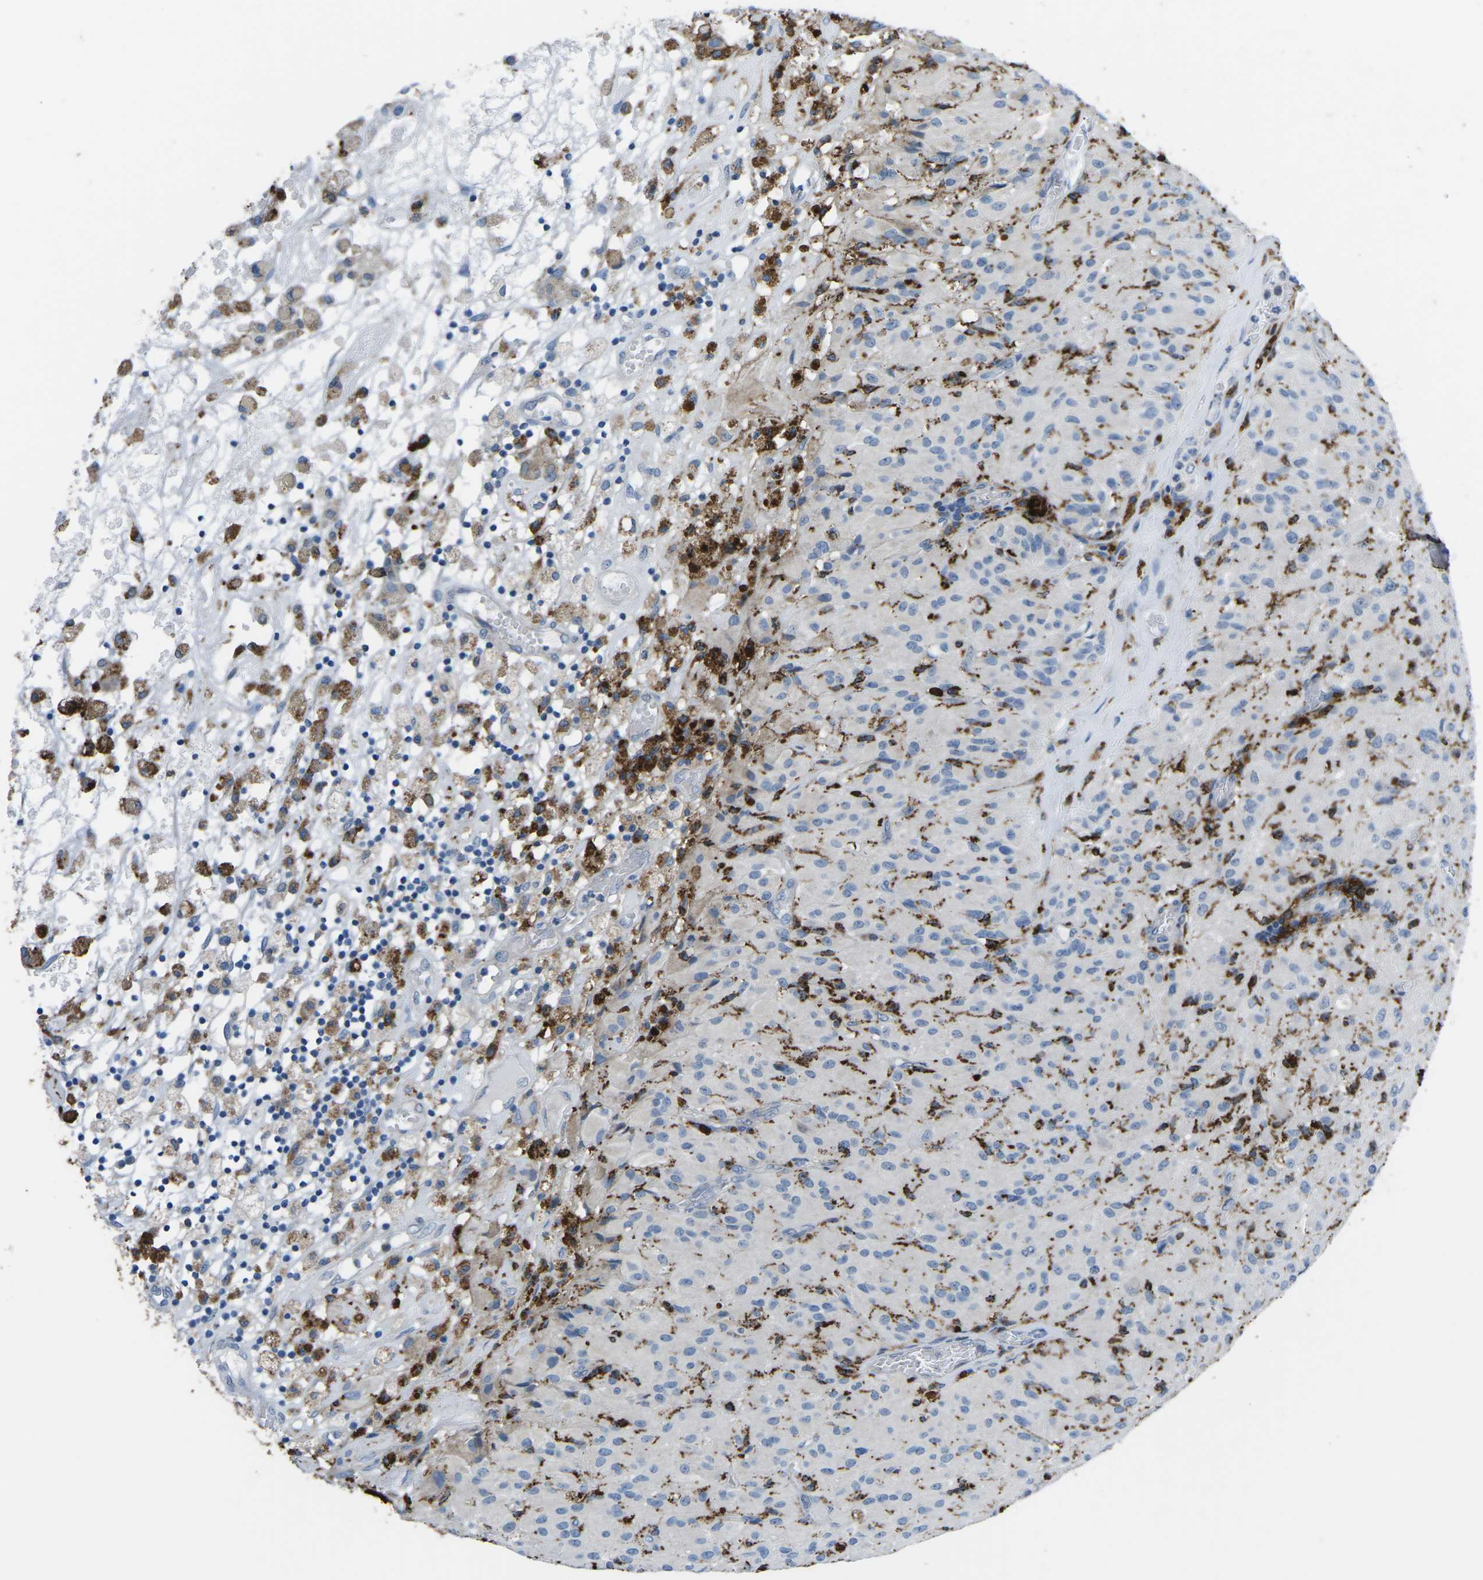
{"staining": {"intensity": "strong", "quantity": "<25%", "location": "cytoplasmic/membranous"}, "tissue": "glioma", "cell_type": "Tumor cells", "image_type": "cancer", "snomed": [{"axis": "morphology", "description": "Glioma, malignant, High grade"}, {"axis": "topography", "description": "Brain"}], "caption": "A histopathology image showing strong cytoplasmic/membranous staining in about <25% of tumor cells in malignant glioma (high-grade), as visualized by brown immunohistochemical staining.", "gene": "PTPN1", "patient": {"sex": "female", "age": 59}}